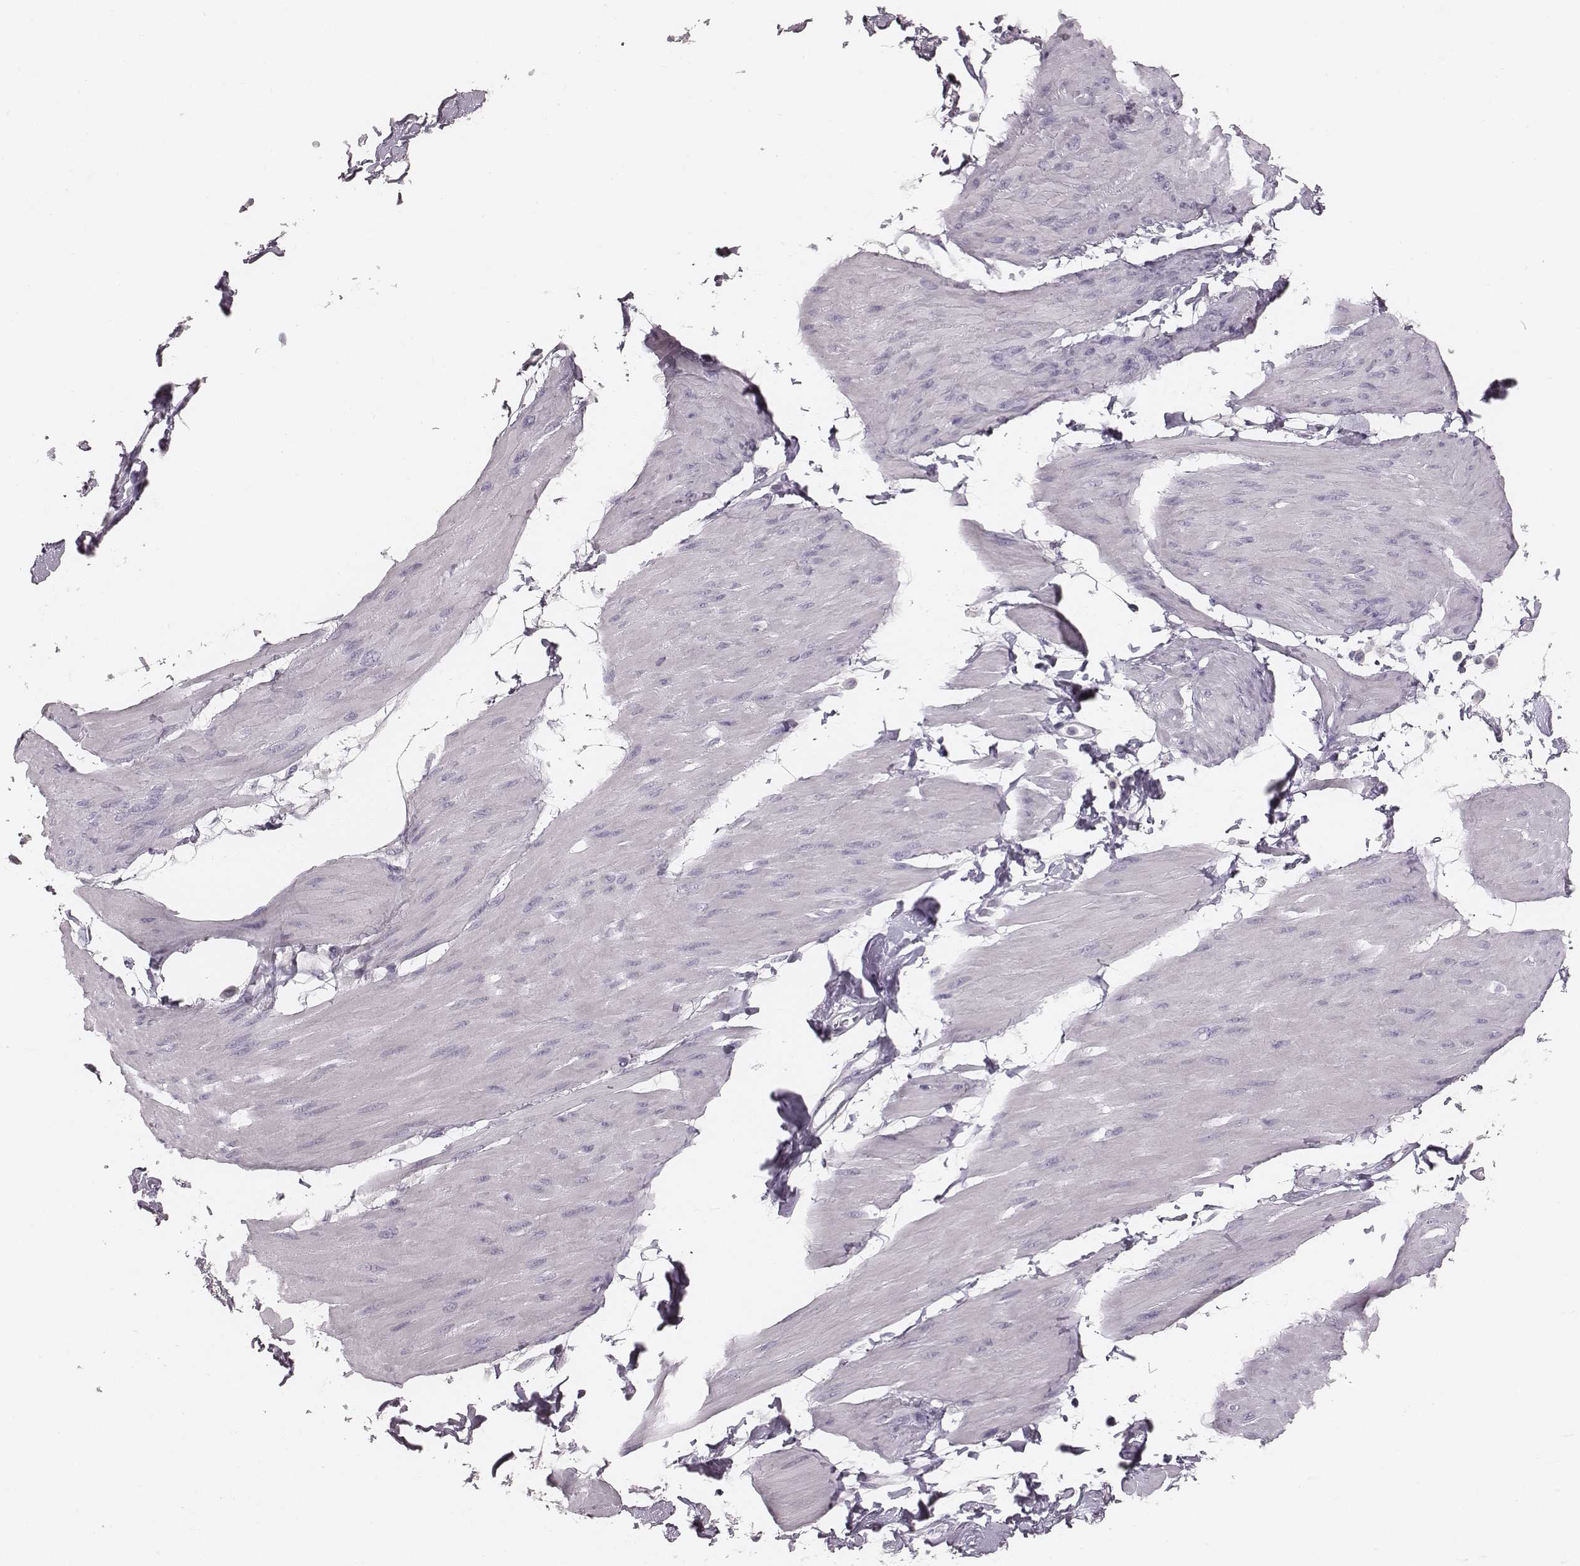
{"staining": {"intensity": "negative", "quantity": "none", "location": "none"}, "tissue": "smooth muscle", "cell_type": "Smooth muscle cells", "image_type": "normal", "snomed": [{"axis": "morphology", "description": "Normal tissue, NOS"}, {"axis": "topography", "description": "Adipose tissue"}, {"axis": "topography", "description": "Smooth muscle"}, {"axis": "topography", "description": "Peripheral nerve tissue"}], "caption": "Benign smooth muscle was stained to show a protein in brown. There is no significant expression in smooth muscle cells. The staining is performed using DAB brown chromogen with nuclei counter-stained in using hematoxylin.", "gene": "SPA17", "patient": {"sex": "male", "age": 83}}